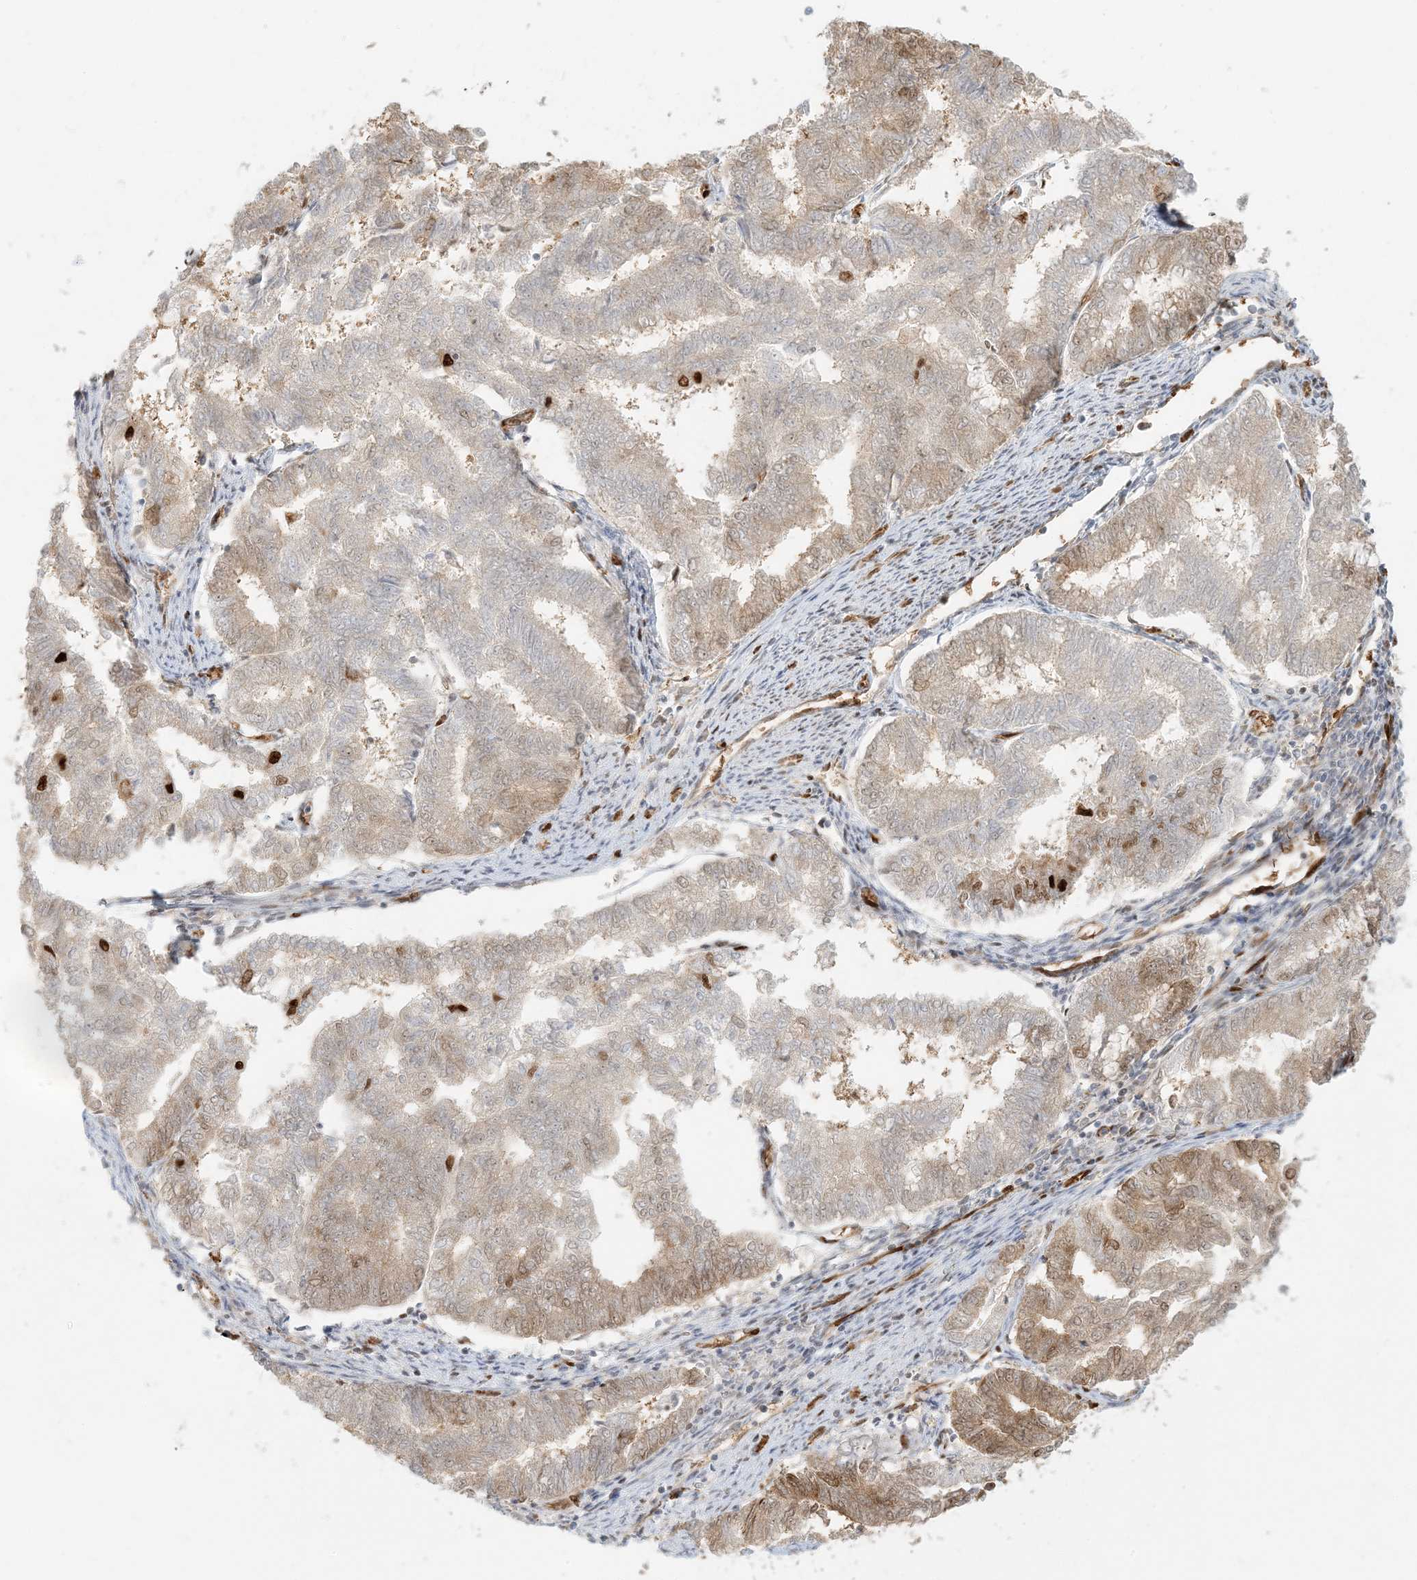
{"staining": {"intensity": "moderate", "quantity": "<25%", "location": "cytoplasmic/membranous,nuclear"}, "tissue": "endometrial cancer", "cell_type": "Tumor cells", "image_type": "cancer", "snomed": [{"axis": "morphology", "description": "Adenocarcinoma, NOS"}, {"axis": "topography", "description": "Endometrium"}], "caption": "Endometrial cancer (adenocarcinoma) stained with immunohistochemistry (IHC) displays moderate cytoplasmic/membranous and nuclear positivity in approximately <25% of tumor cells. The protein of interest is stained brown, and the nuclei are stained in blue (DAB IHC with brightfield microscopy, high magnification).", "gene": "CKS2", "patient": {"sex": "female", "age": 79}}